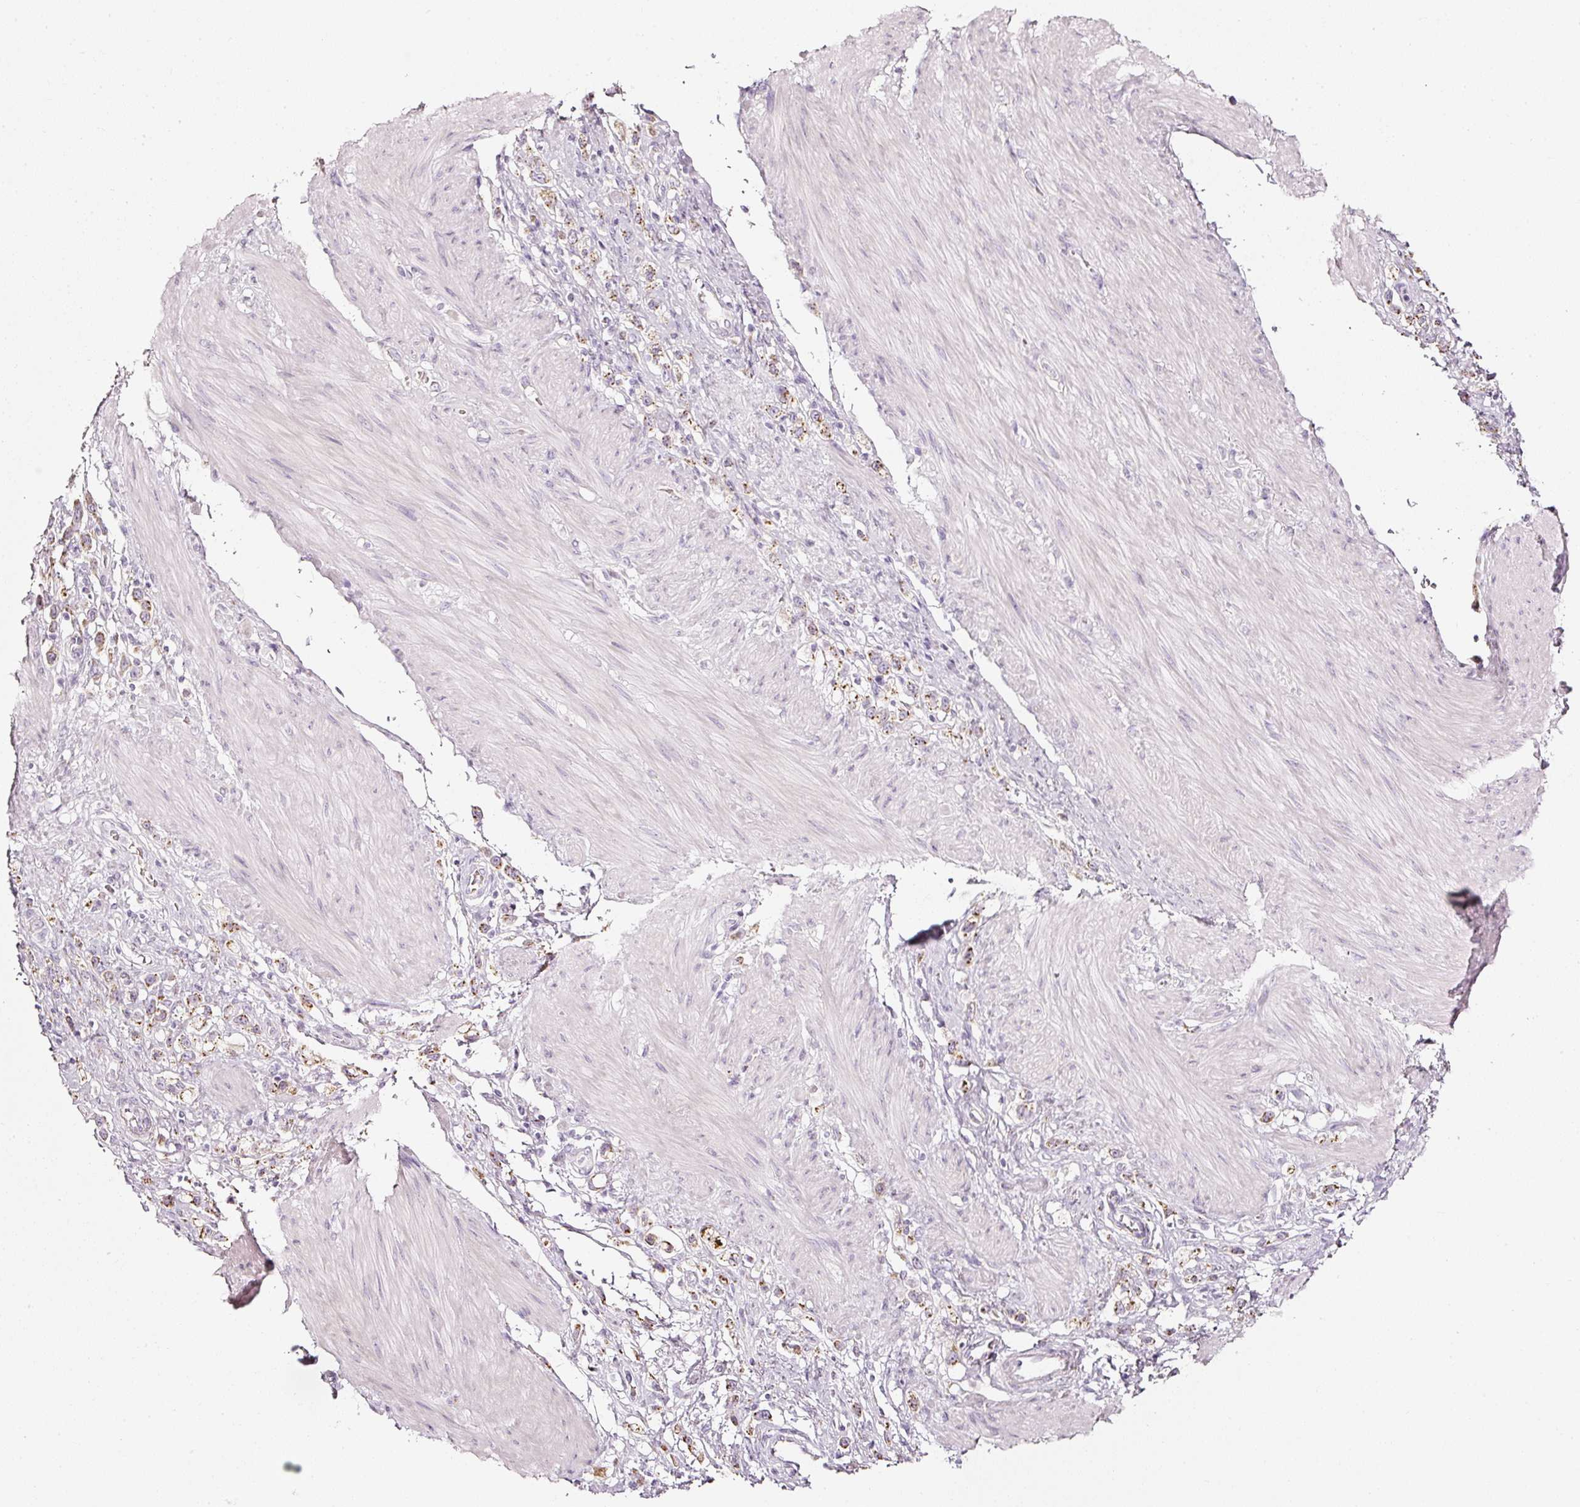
{"staining": {"intensity": "moderate", "quantity": "25%-75%", "location": "cytoplasmic/membranous"}, "tissue": "stomach cancer", "cell_type": "Tumor cells", "image_type": "cancer", "snomed": [{"axis": "morphology", "description": "Adenocarcinoma, NOS"}, {"axis": "topography", "description": "Stomach"}], "caption": "Human stomach adenocarcinoma stained with a protein marker shows moderate staining in tumor cells.", "gene": "SDF4", "patient": {"sex": "female", "age": 65}}